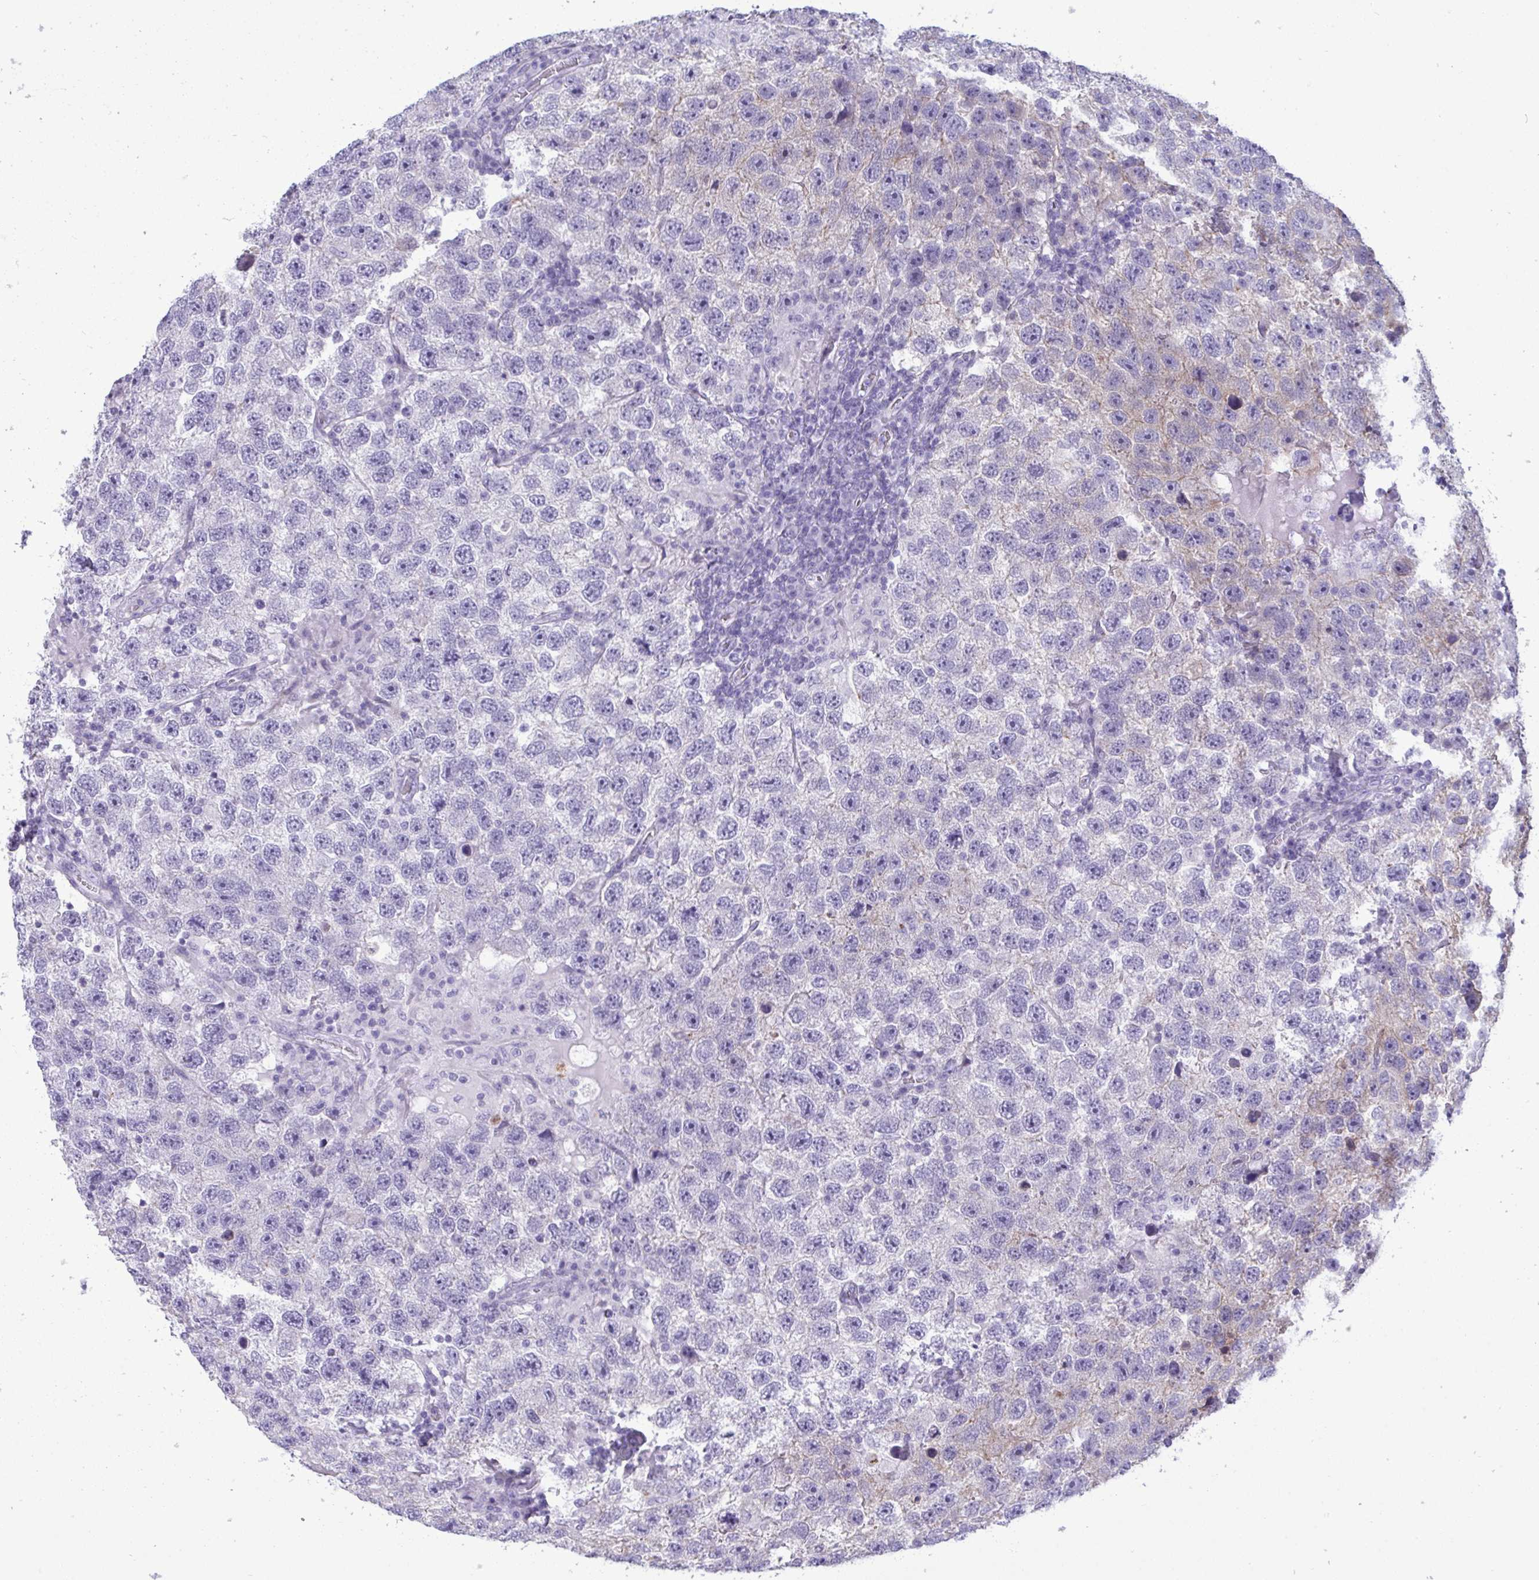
{"staining": {"intensity": "weak", "quantity": "25%-75%", "location": "cytoplasmic/membranous"}, "tissue": "testis cancer", "cell_type": "Tumor cells", "image_type": "cancer", "snomed": [{"axis": "morphology", "description": "Seminoma, NOS"}, {"axis": "topography", "description": "Testis"}], "caption": "Approximately 25%-75% of tumor cells in human testis cancer (seminoma) show weak cytoplasmic/membranous protein staining as visualized by brown immunohistochemical staining.", "gene": "MYH10", "patient": {"sex": "male", "age": 26}}